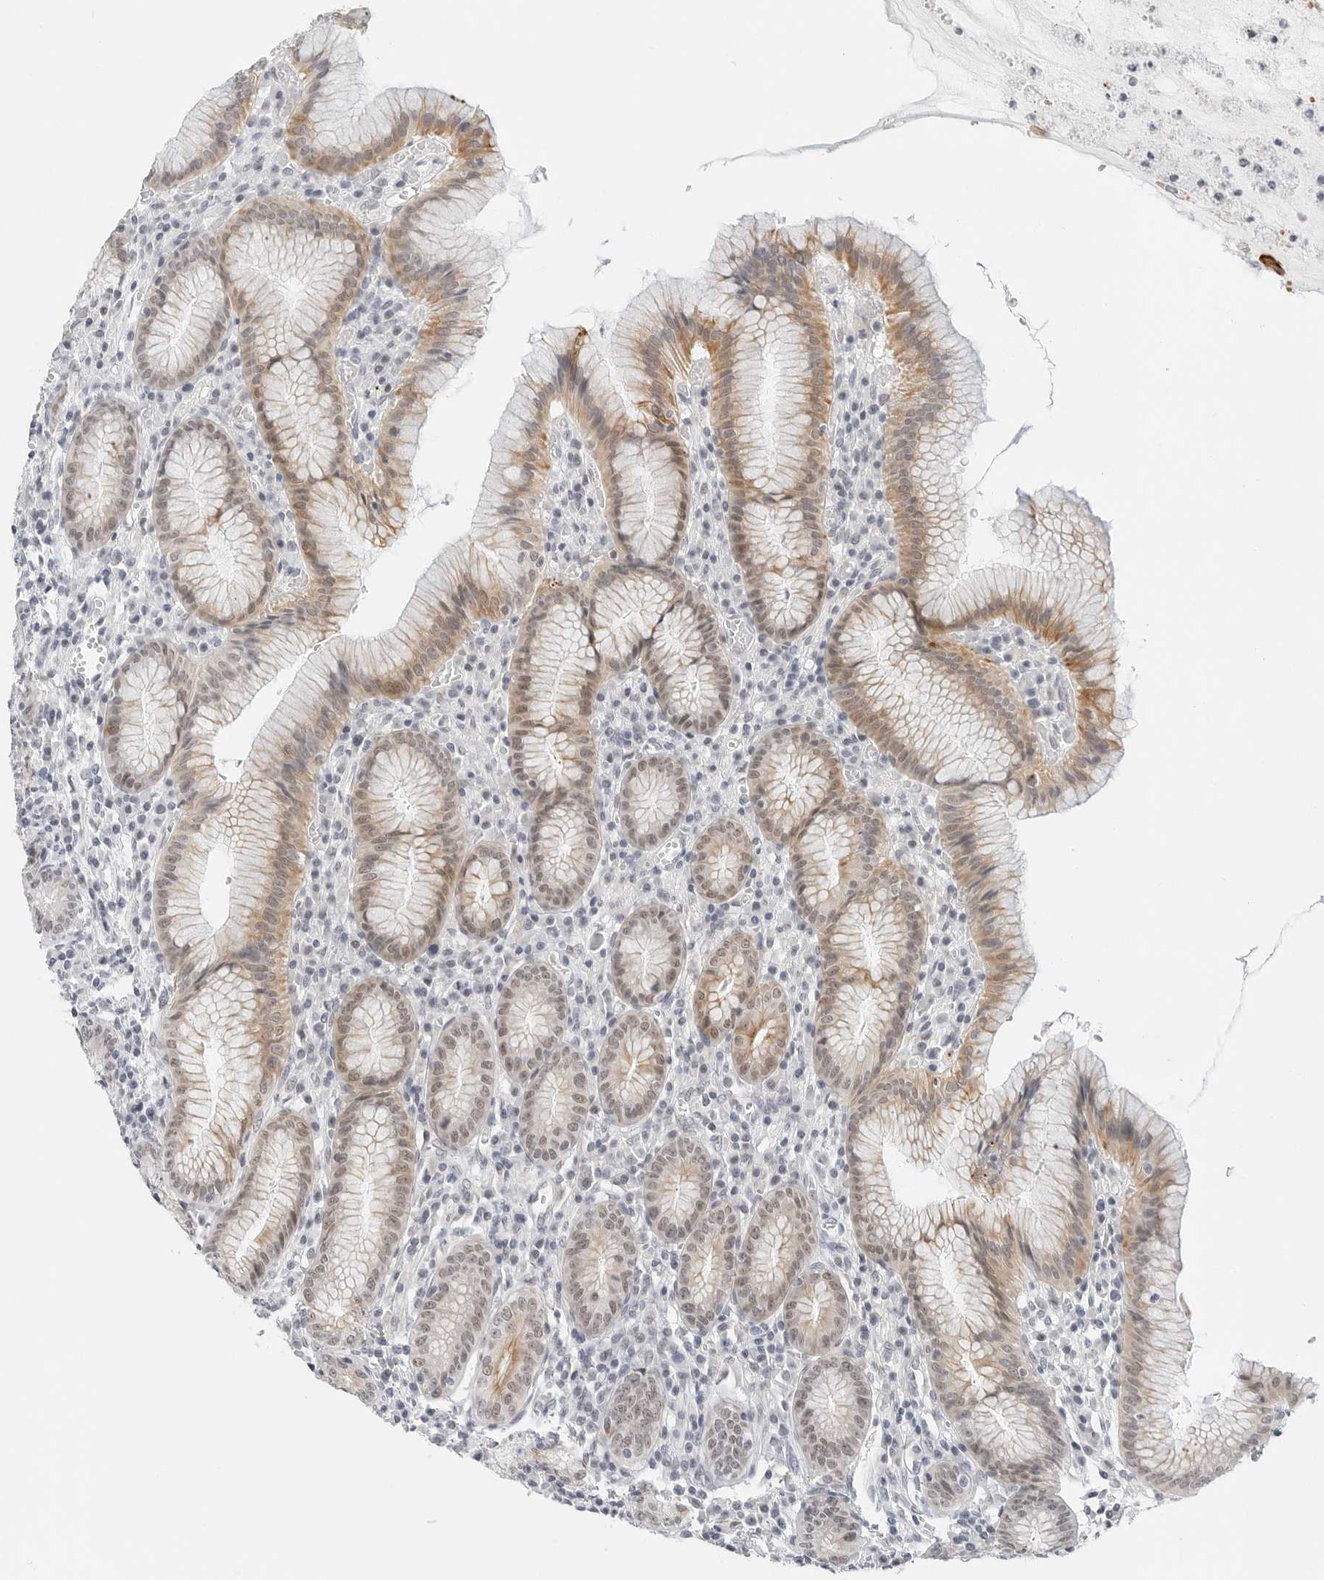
{"staining": {"intensity": "strong", "quantity": "25%-75%", "location": "cytoplasmic/membranous,nuclear"}, "tissue": "stomach", "cell_type": "Glandular cells", "image_type": "normal", "snomed": [{"axis": "morphology", "description": "Normal tissue, NOS"}, {"axis": "topography", "description": "Stomach"}], "caption": "IHC of unremarkable human stomach exhibits high levels of strong cytoplasmic/membranous,nuclear positivity in about 25%-75% of glandular cells.", "gene": "TSEN2", "patient": {"sex": "male", "age": 55}}